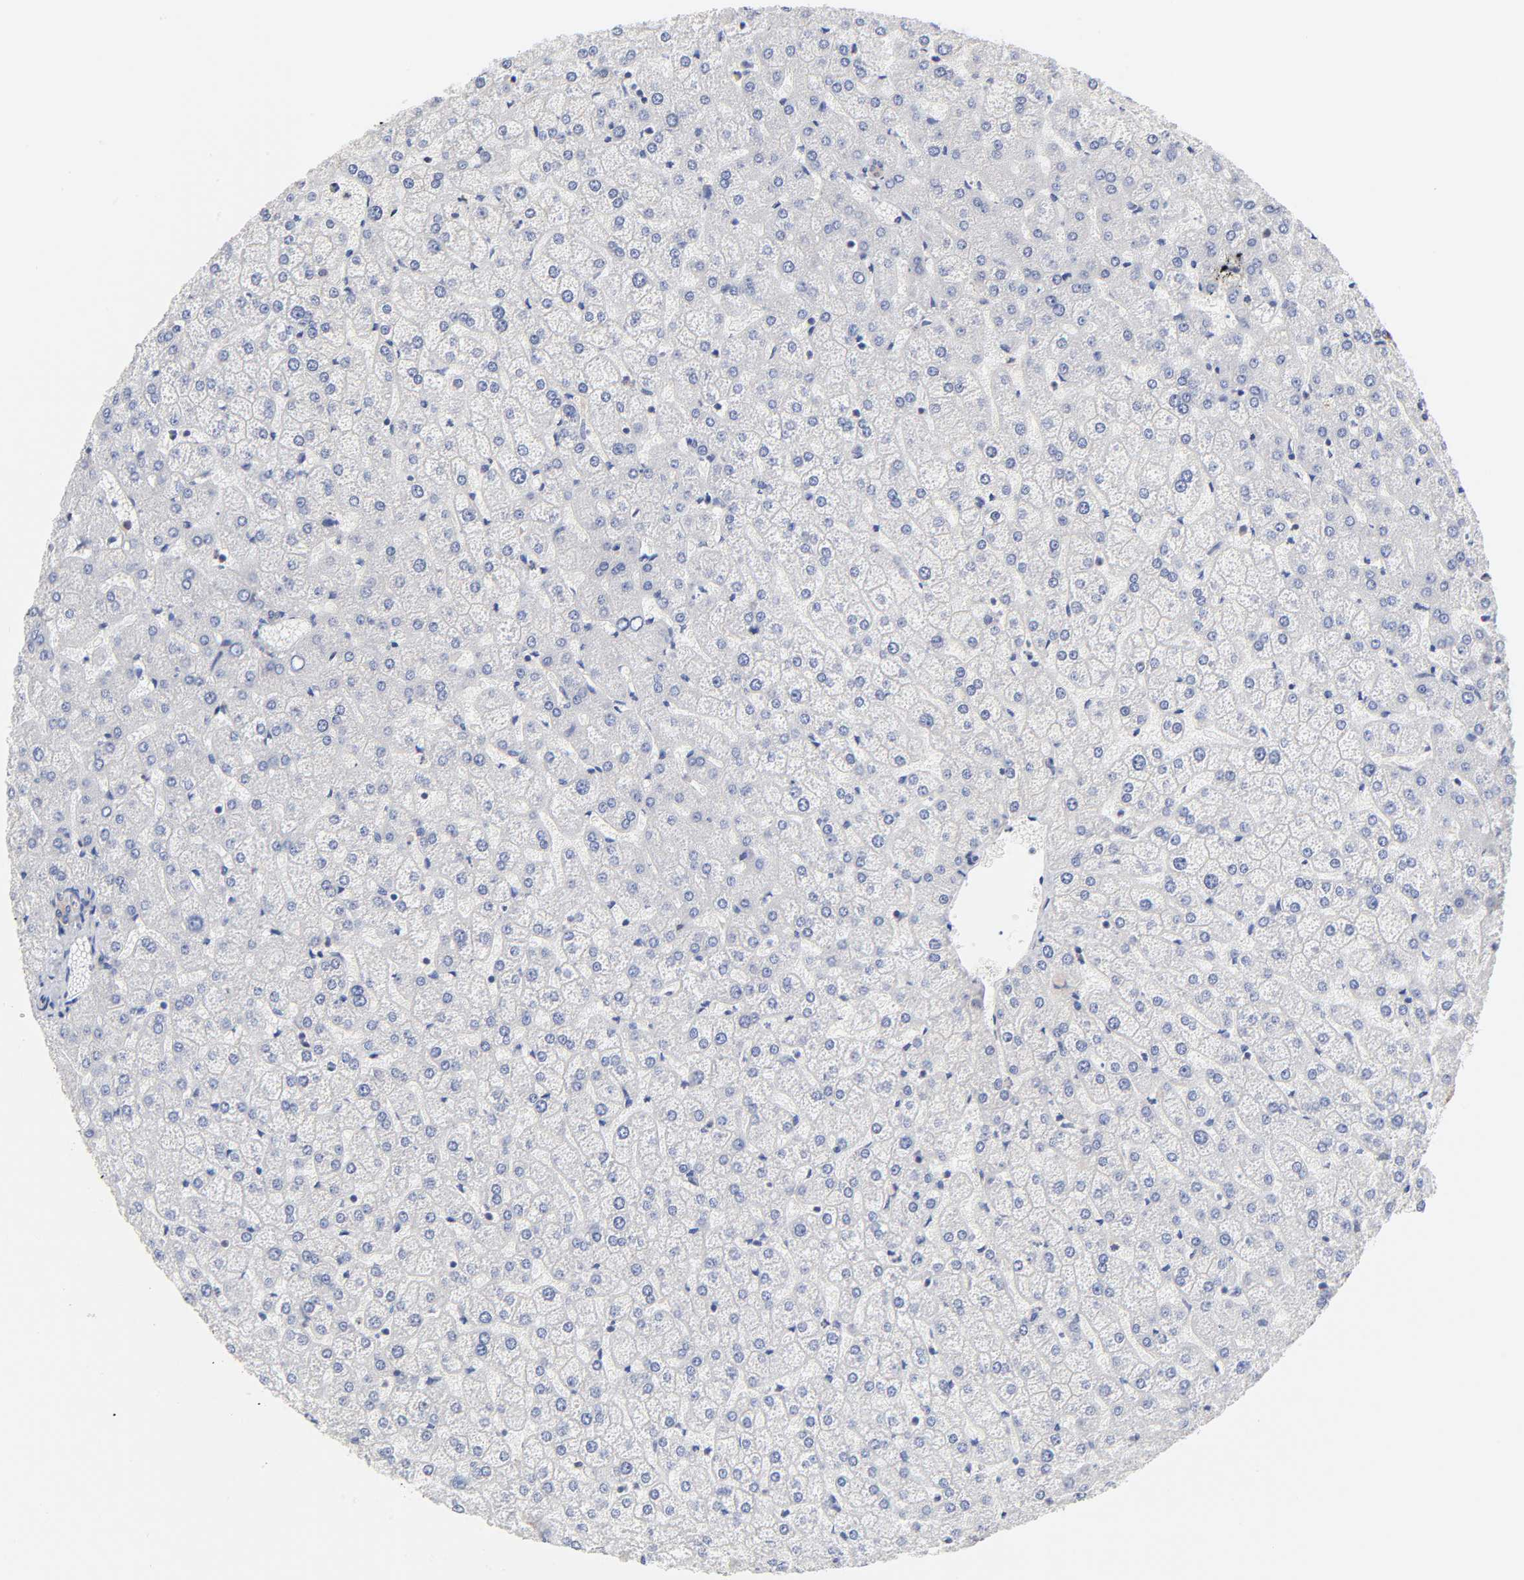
{"staining": {"intensity": "weak", "quantity": ">75%", "location": "cytoplasmic/membranous"}, "tissue": "liver", "cell_type": "Cholangiocytes", "image_type": "normal", "snomed": [{"axis": "morphology", "description": "Normal tissue, NOS"}, {"axis": "topography", "description": "Liver"}], "caption": "Brown immunohistochemical staining in unremarkable liver demonstrates weak cytoplasmic/membranous expression in about >75% of cholangiocytes.", "gene": "STRN3", "patient": {"sex": "female", "age": 32}}